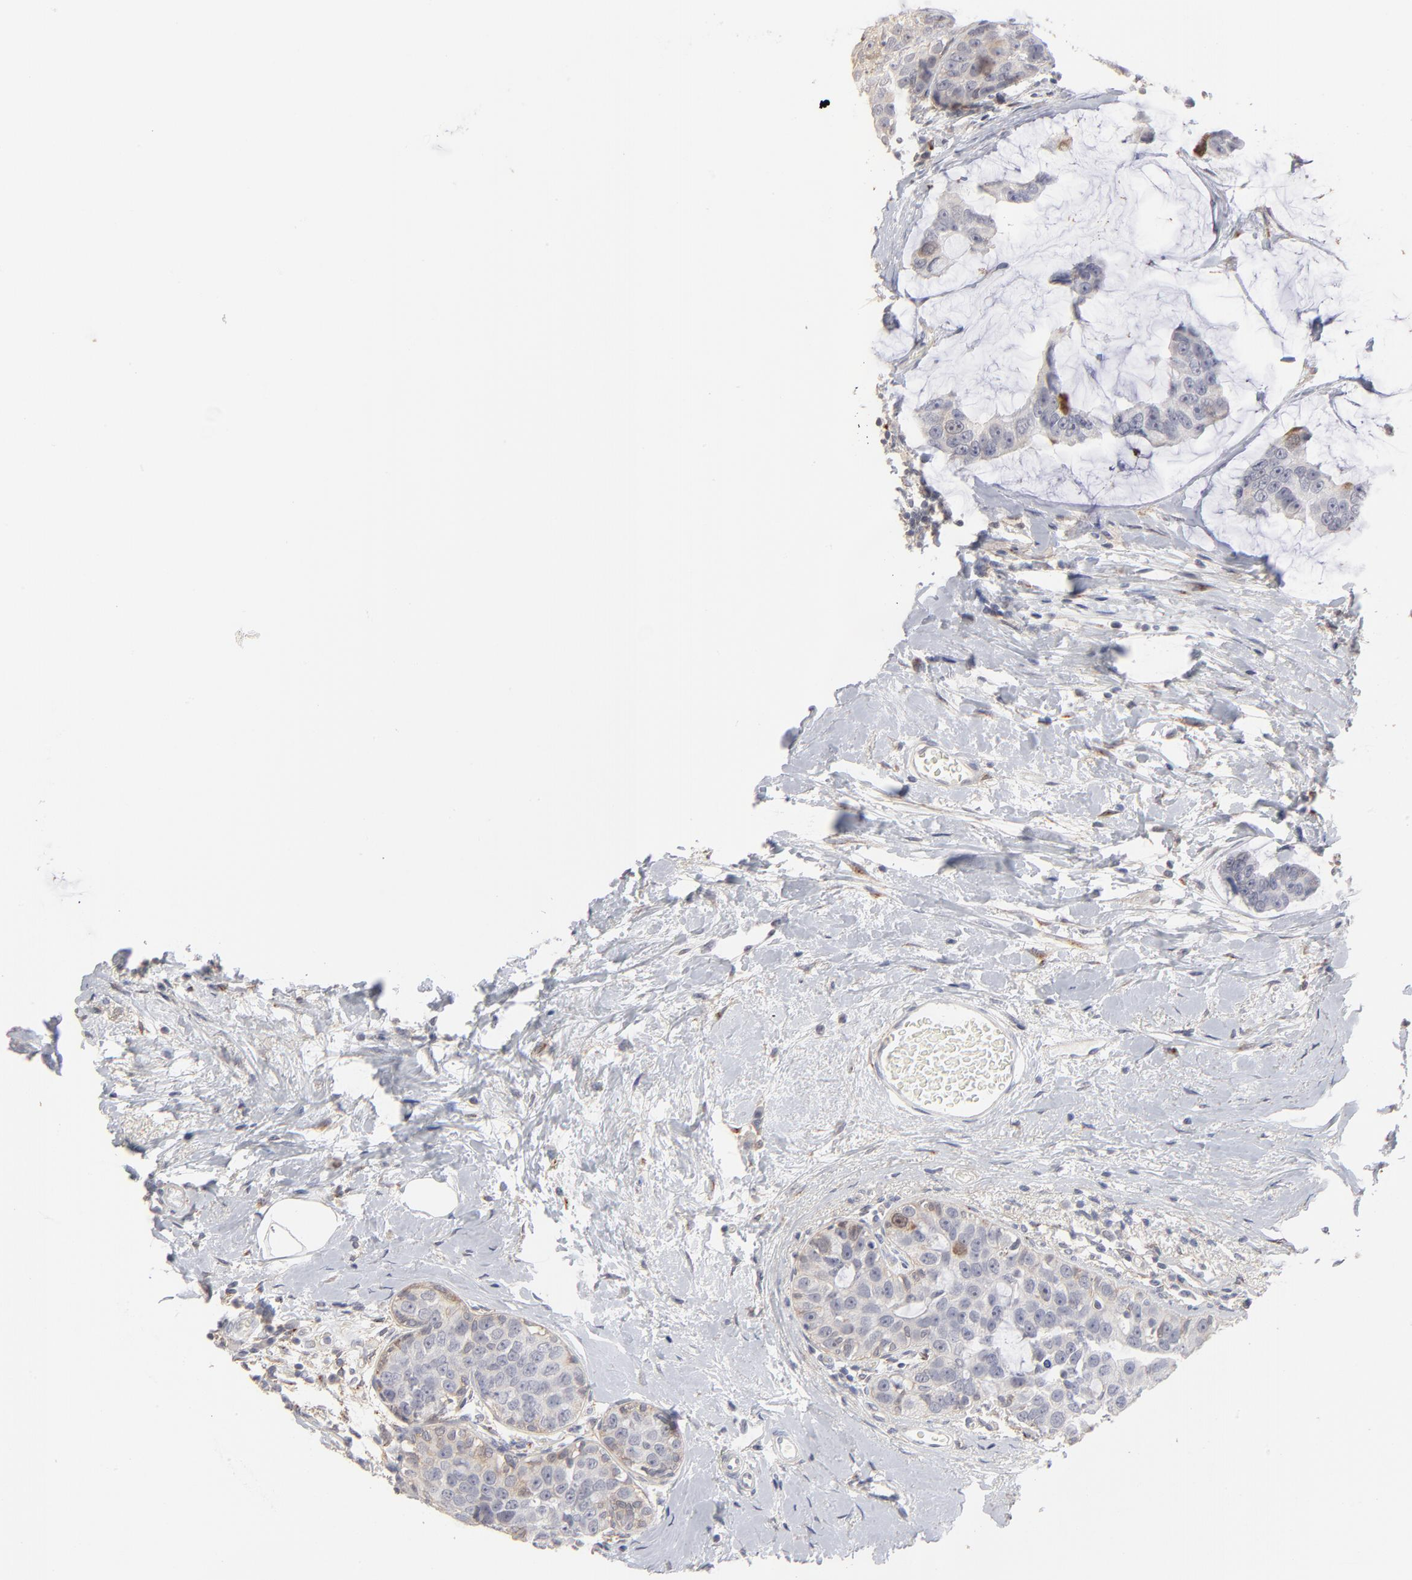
{"staining": {"intensity": "weak", "quantity": "<25%", "location": "cytoplasmic/membranous"}, "tissue": "breast cancer", "cell_type": "Tumor cells", "image_type": "cancer", "snomed": [{"axis": "morphology", "description": "Normal tissue, NOS"}, {"axis": "morphology", "description": "Duct carcinoma"}, {"axis": "topography", "description": "Breast"}], "caption": "The IHC image has no significant expression in tumor cells of intraductal carcinoma (breast) tissue.", "gene": "AURKA", "patient": {"sex": "female", "age": 50}}